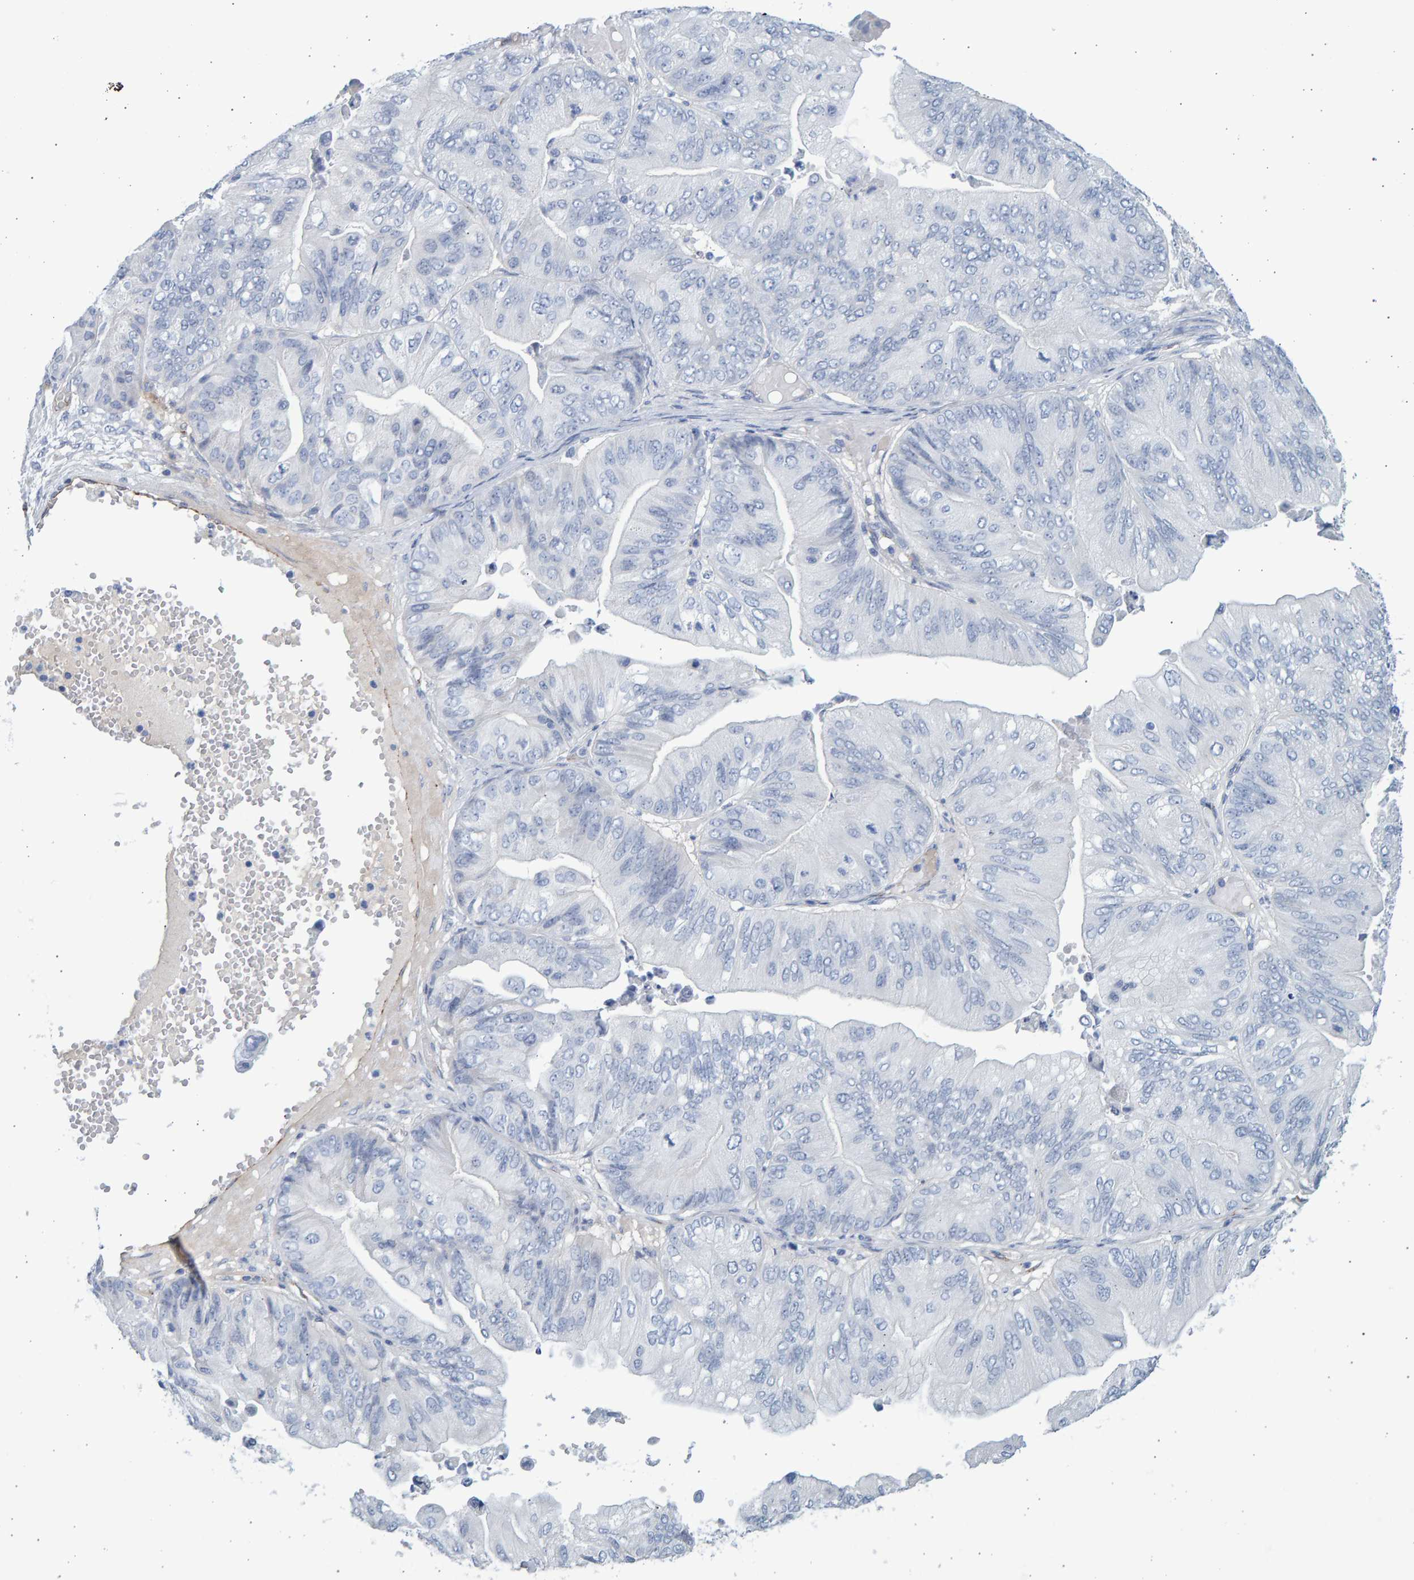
{"staining": {"intensity": "negative", "quantity": "none", "location": "none"}, "tissue": "ovarian cancer", "cell_type": "Tumor cells", "image_type": "cancer", "snomed": [{"axis": "morphology", "description": "Cystadenocarcinoma, mucinous, NOS"}, {"axis": "topography", "description": "Ovary"}], "caption": "High magnification brightfield microscopy of ovarian cancer stained with DAB (3,3'-diaminobenzidine) (brown) and counterstained with hematoxylin (blue): tumor cells show no significant expression. The staining was performed using DAB (3,3'-diaminobenzidine) to visualize the protein expression in brown, while the nuclei were stained in blue with hematoxylin (Magnification: 20x).", "gene": "SLC34A3", "patient": {"sex": "female", "age": 61}}